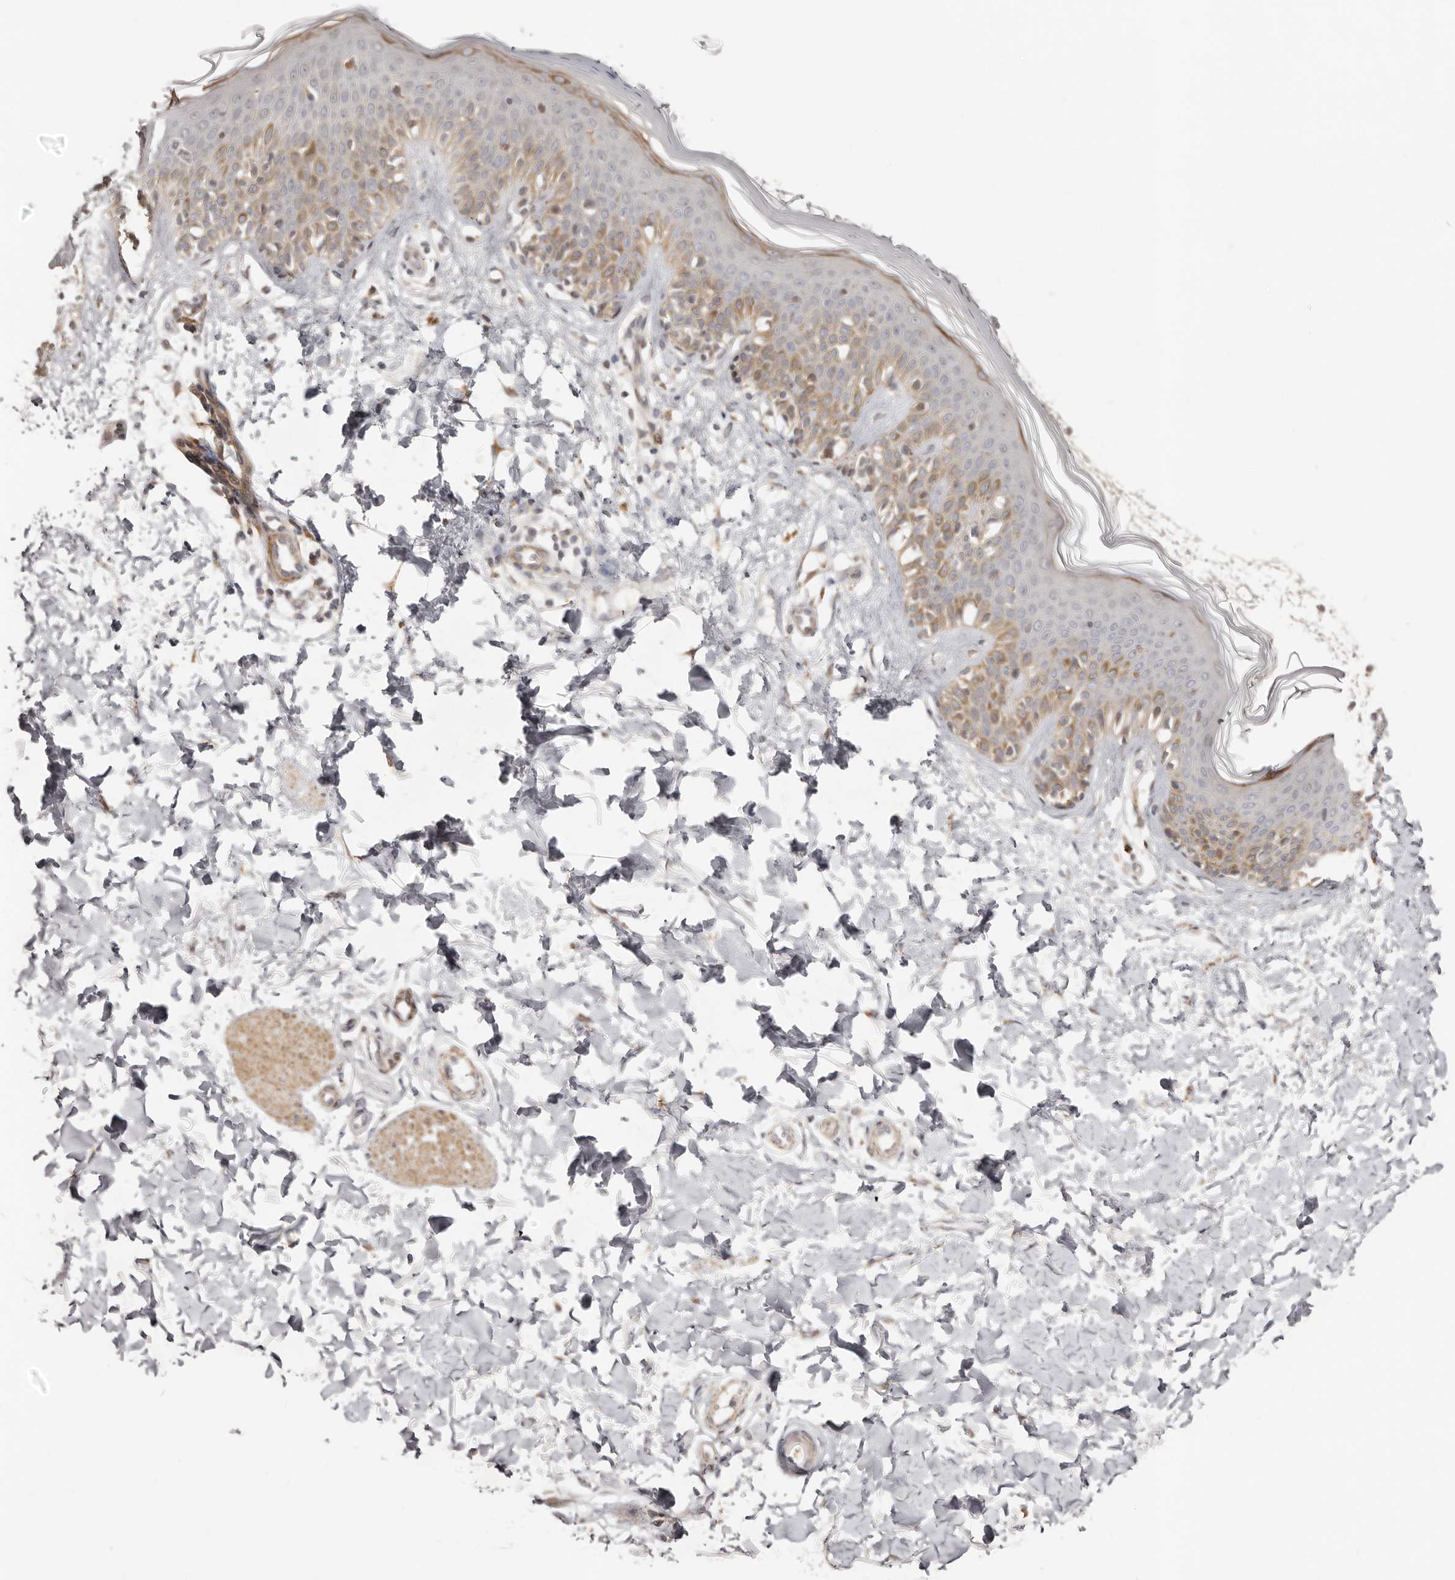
{"staining": {"intensity": "negative", "quantity": "none", "location": "none"}, "tissue": "skin", "cell_type": "Fibroblasts", "image_type": "normal", "snomed": [{"axis": "morphology", "description": "Normal tissue, NOS"}, {"axis": "topography", "description": "Skin"}], "caption": "Human skin stained for a protein using immunohistochemistry (IHC) displays no positivity in fibroblasts.", "gene": "MICAL2", "patient": {"sex": "male", "age": 37}}